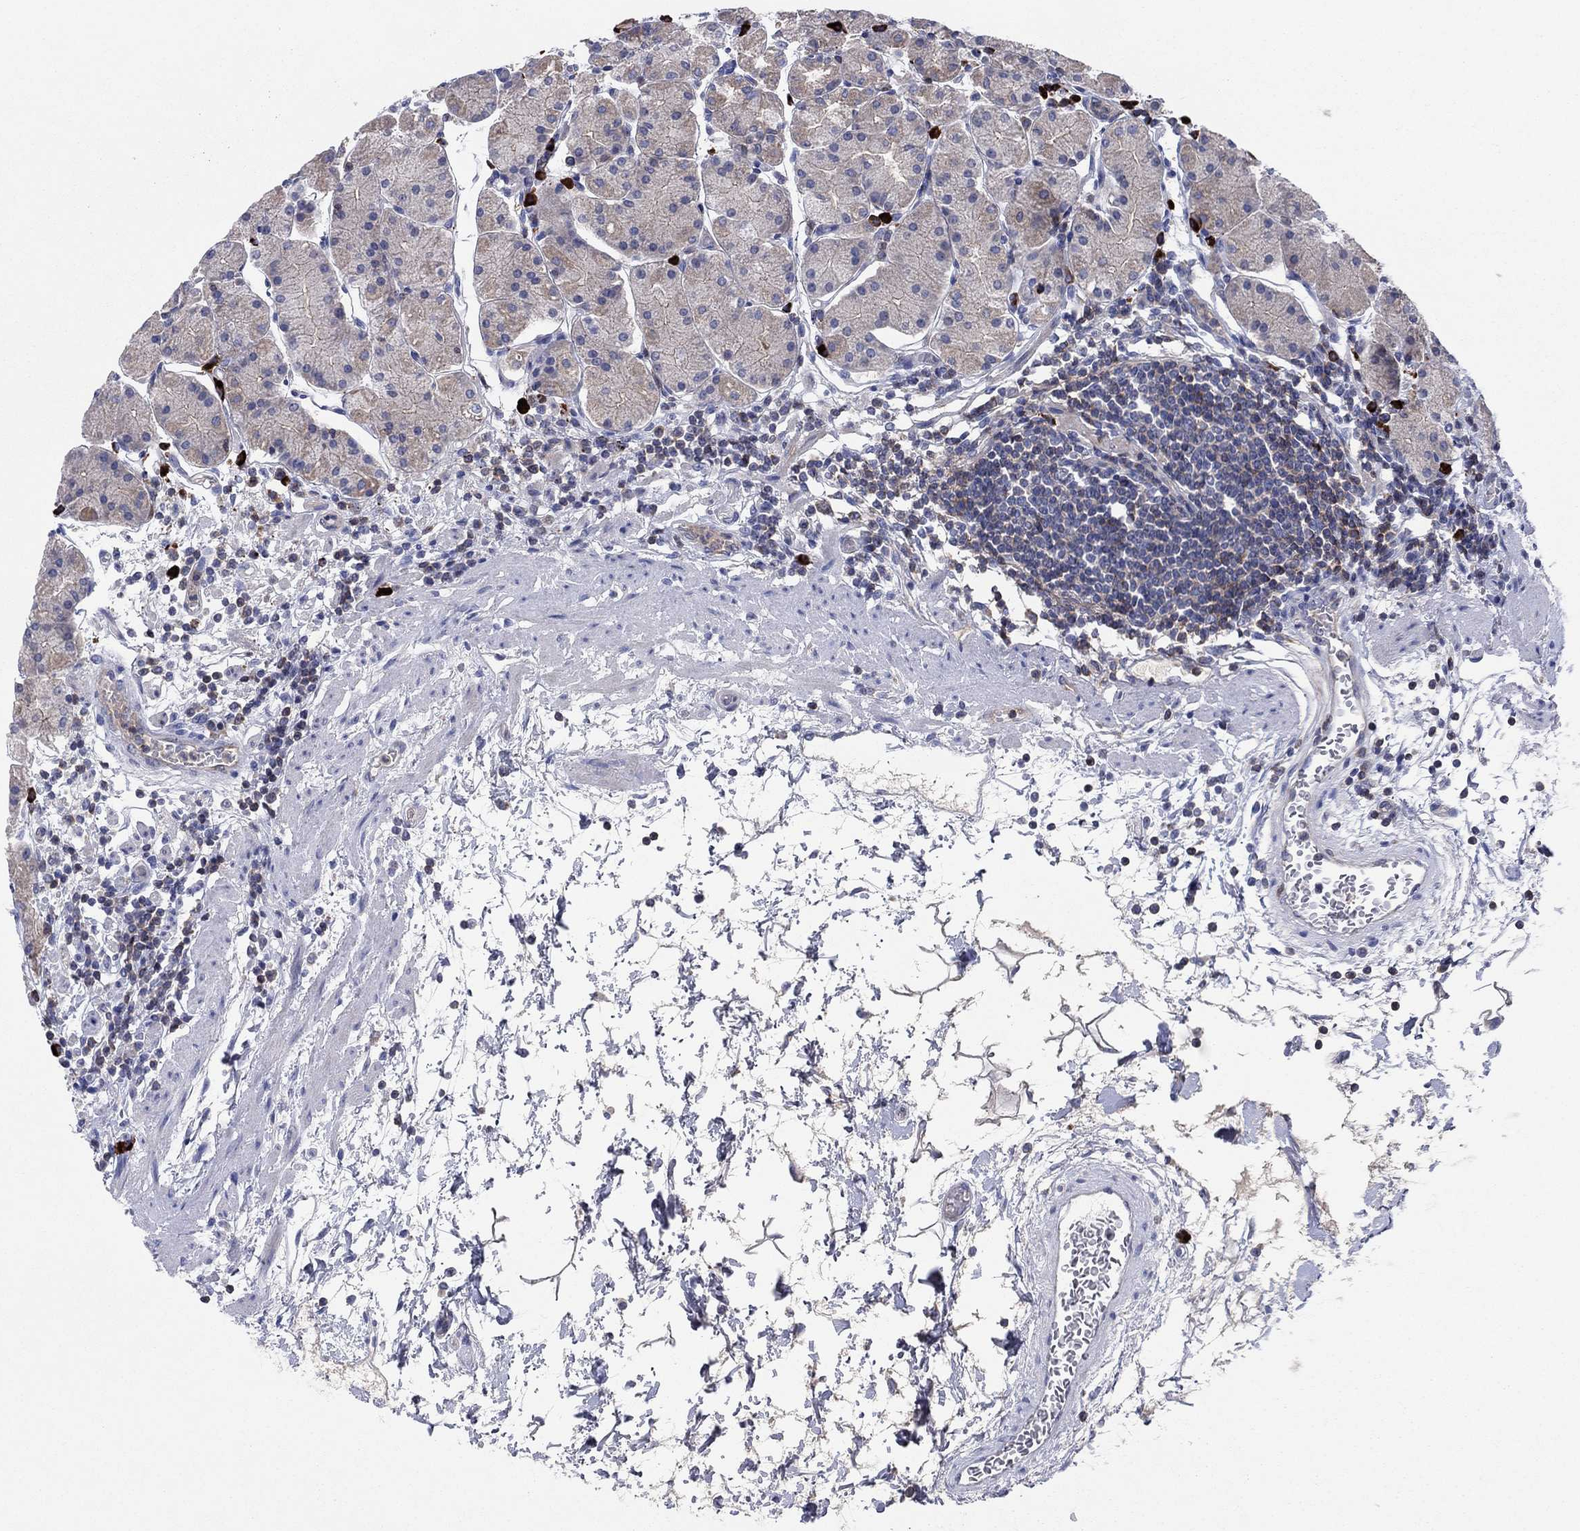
{"staining": {"intensity": "weak", "quantity": "25%-75%", "location": "cytoplasmic/membranous"}, "tissue": "stomach", "cell_type": "Glandular cells", "image_type": "normal", "snomed": [{"axis": "morphology", "description": "Normal tissue, NOS"}, {"axis": "topography", "description": "Stomach"}], "caption": "A brown stain highlights weak cytoplasmic/membranous positivity of a protein in glandular cells of normal stomach.", "gene": "PVR", "patient": {"sex": "male", "age": 54}}